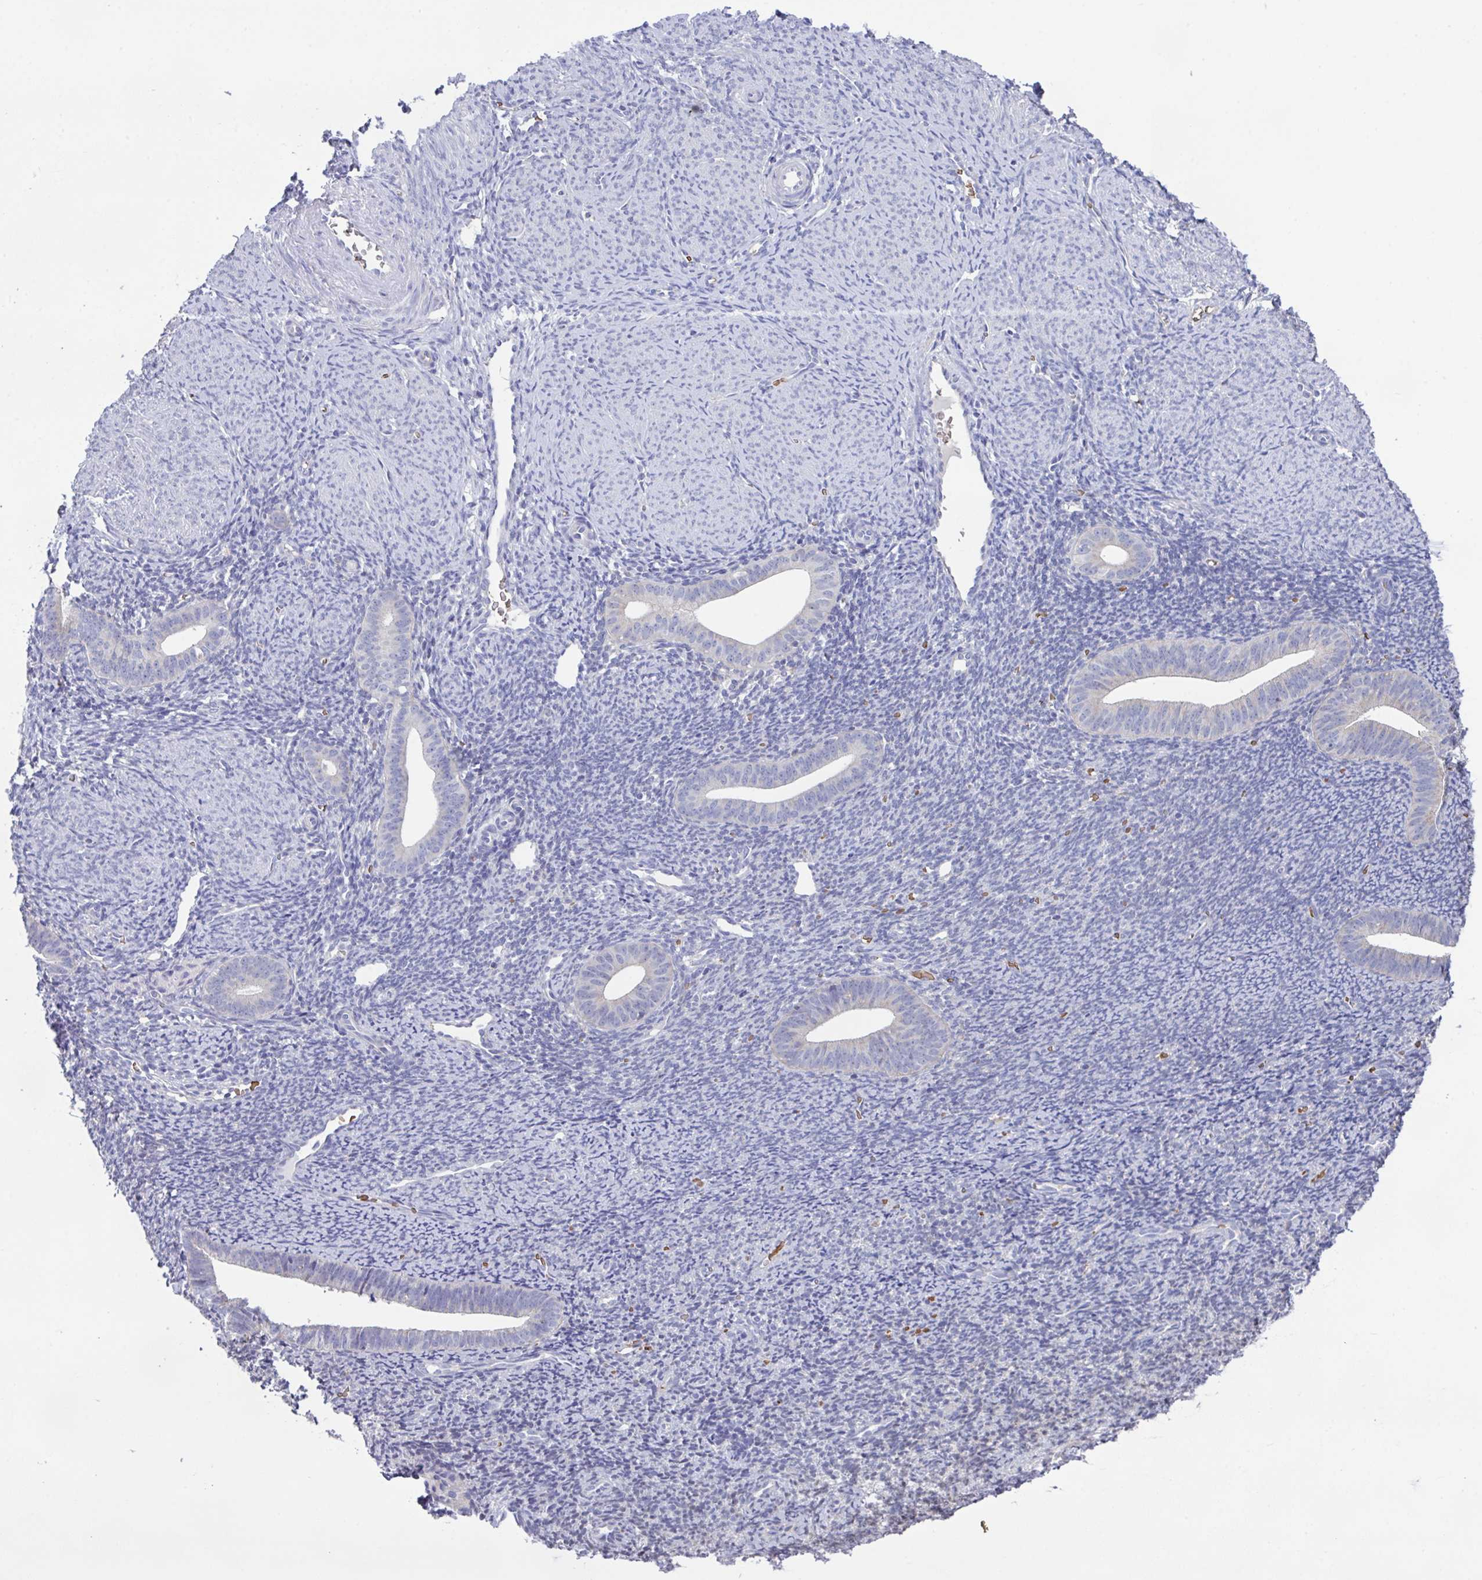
{"staining": {"intensity": "negative", "quantity": "none", "location": "none"}, "tissue": "endometrium", "cell_type": "Cells in endometrial stroma", "image_type": "normal", "snomed": [{"axis": "morphology", "description": "Normal tissue, NOS"}, {"axis": "topography", "description": "Endometrium"}], "caption": "A photomicrograph of human endometrium is negative for staining in cells in endometrial stroma. (DAB immunohistochemistry visualized using brightfield microscopy, high magnification).", "gene": "TFAP2C", "patient": {"sex": "female", "age": 39}}